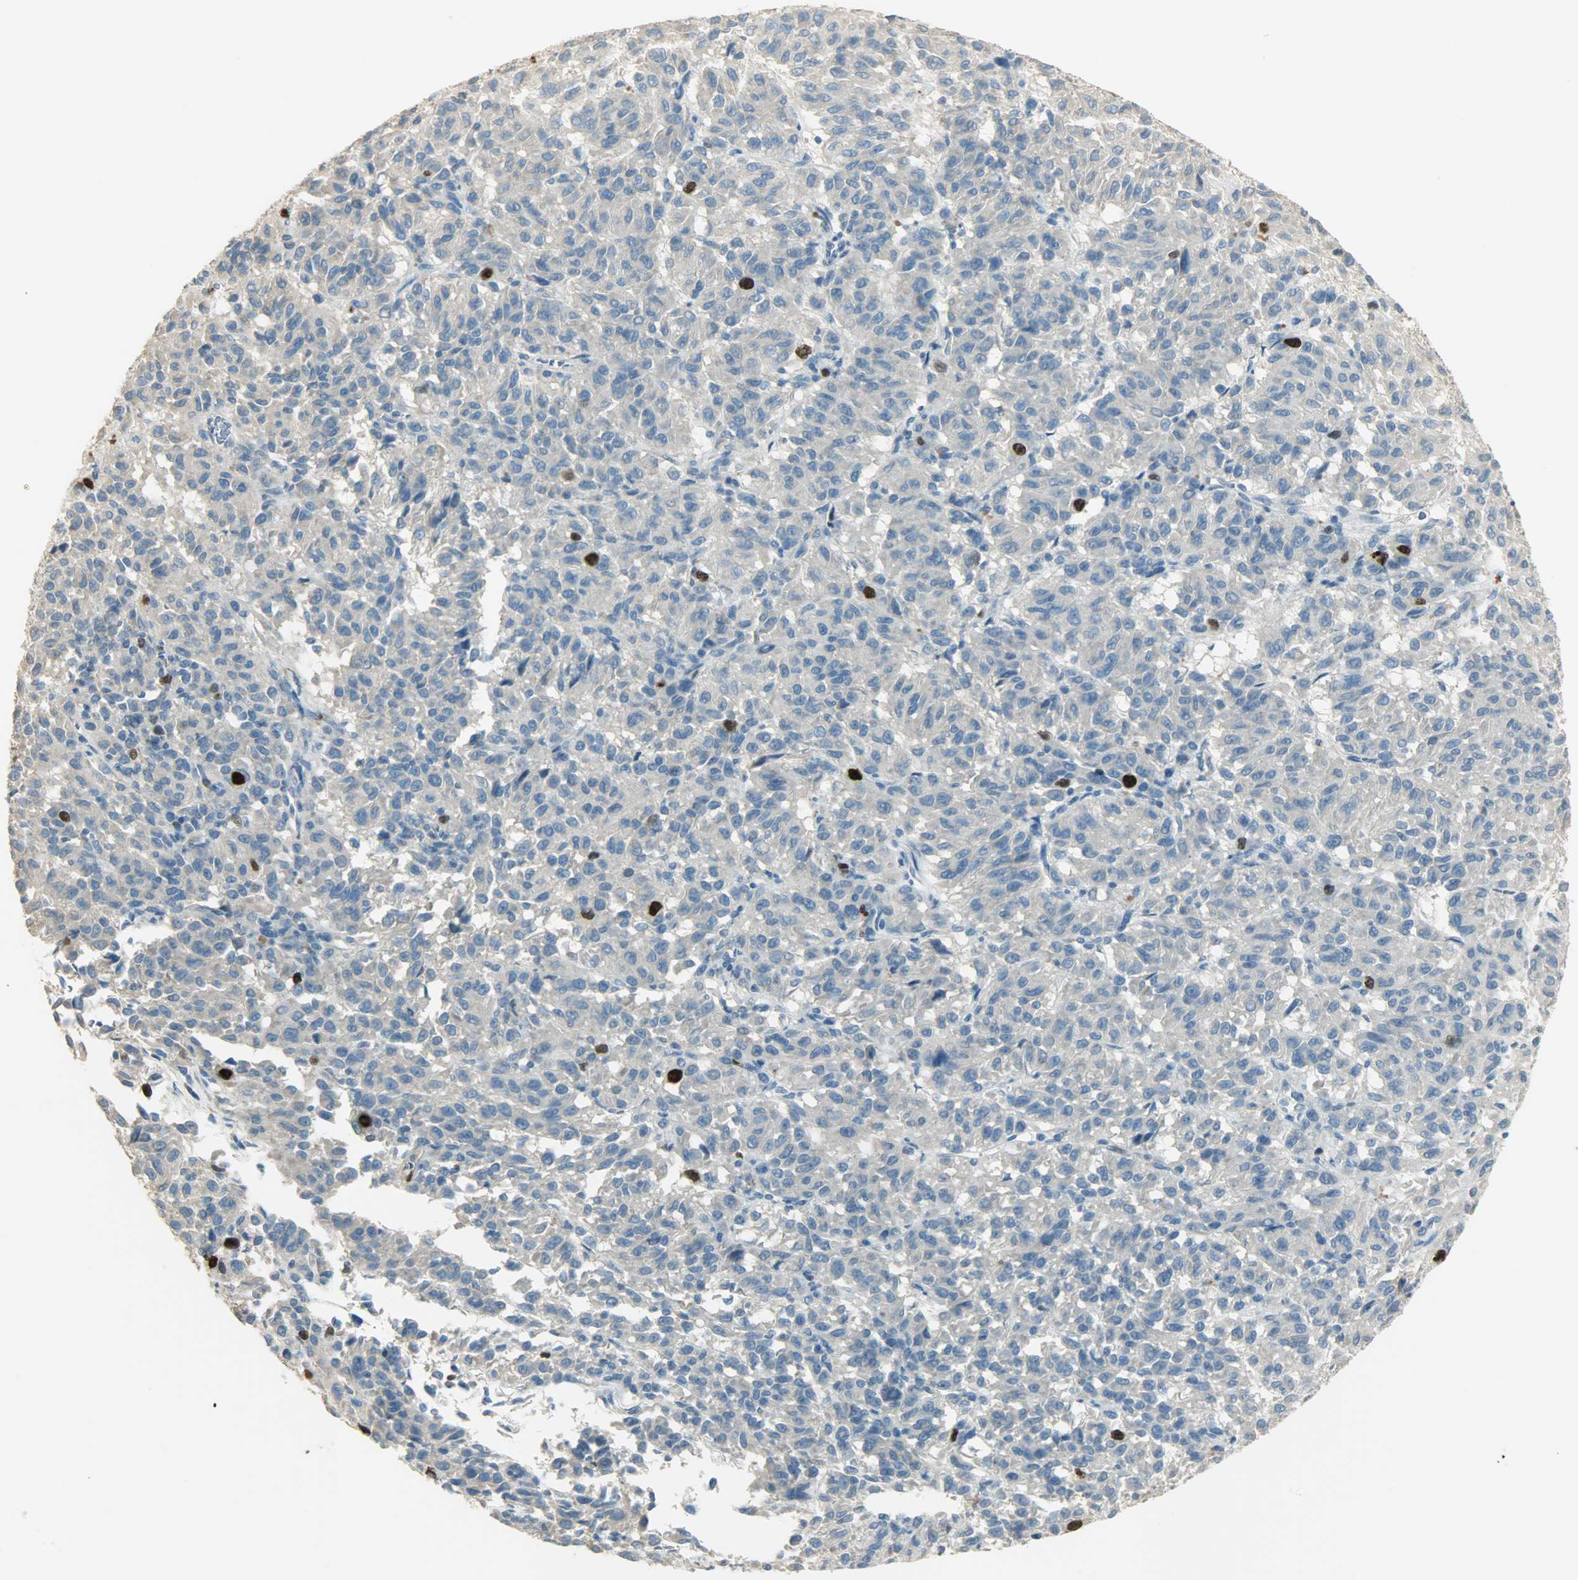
{"staining": {"intensity": "strong", "quantity": "<25%", "location": "cytoplasmic/membranous,nuclear"}, "tissue": "melanoma", "cell_type": "Tumor cells", "image_type": "cancer", "snomed": [{"axis": "morphology", "description": "Malignant melanoma, Metastatic site"}, {"axis": "topography", "description": "Lung"}], "caption": "IHC image of neoplastic tissue: melanoma stained using IHC reveals medium levels of strong protein expression localized specifically in the cytoplasmic/membranous and nuclear of tumor cells, appearing as a cytoplasmic/membranous and nuclear brown color.", "gene": "TPX2", "patient": {"sex": "male", "age": 64}}